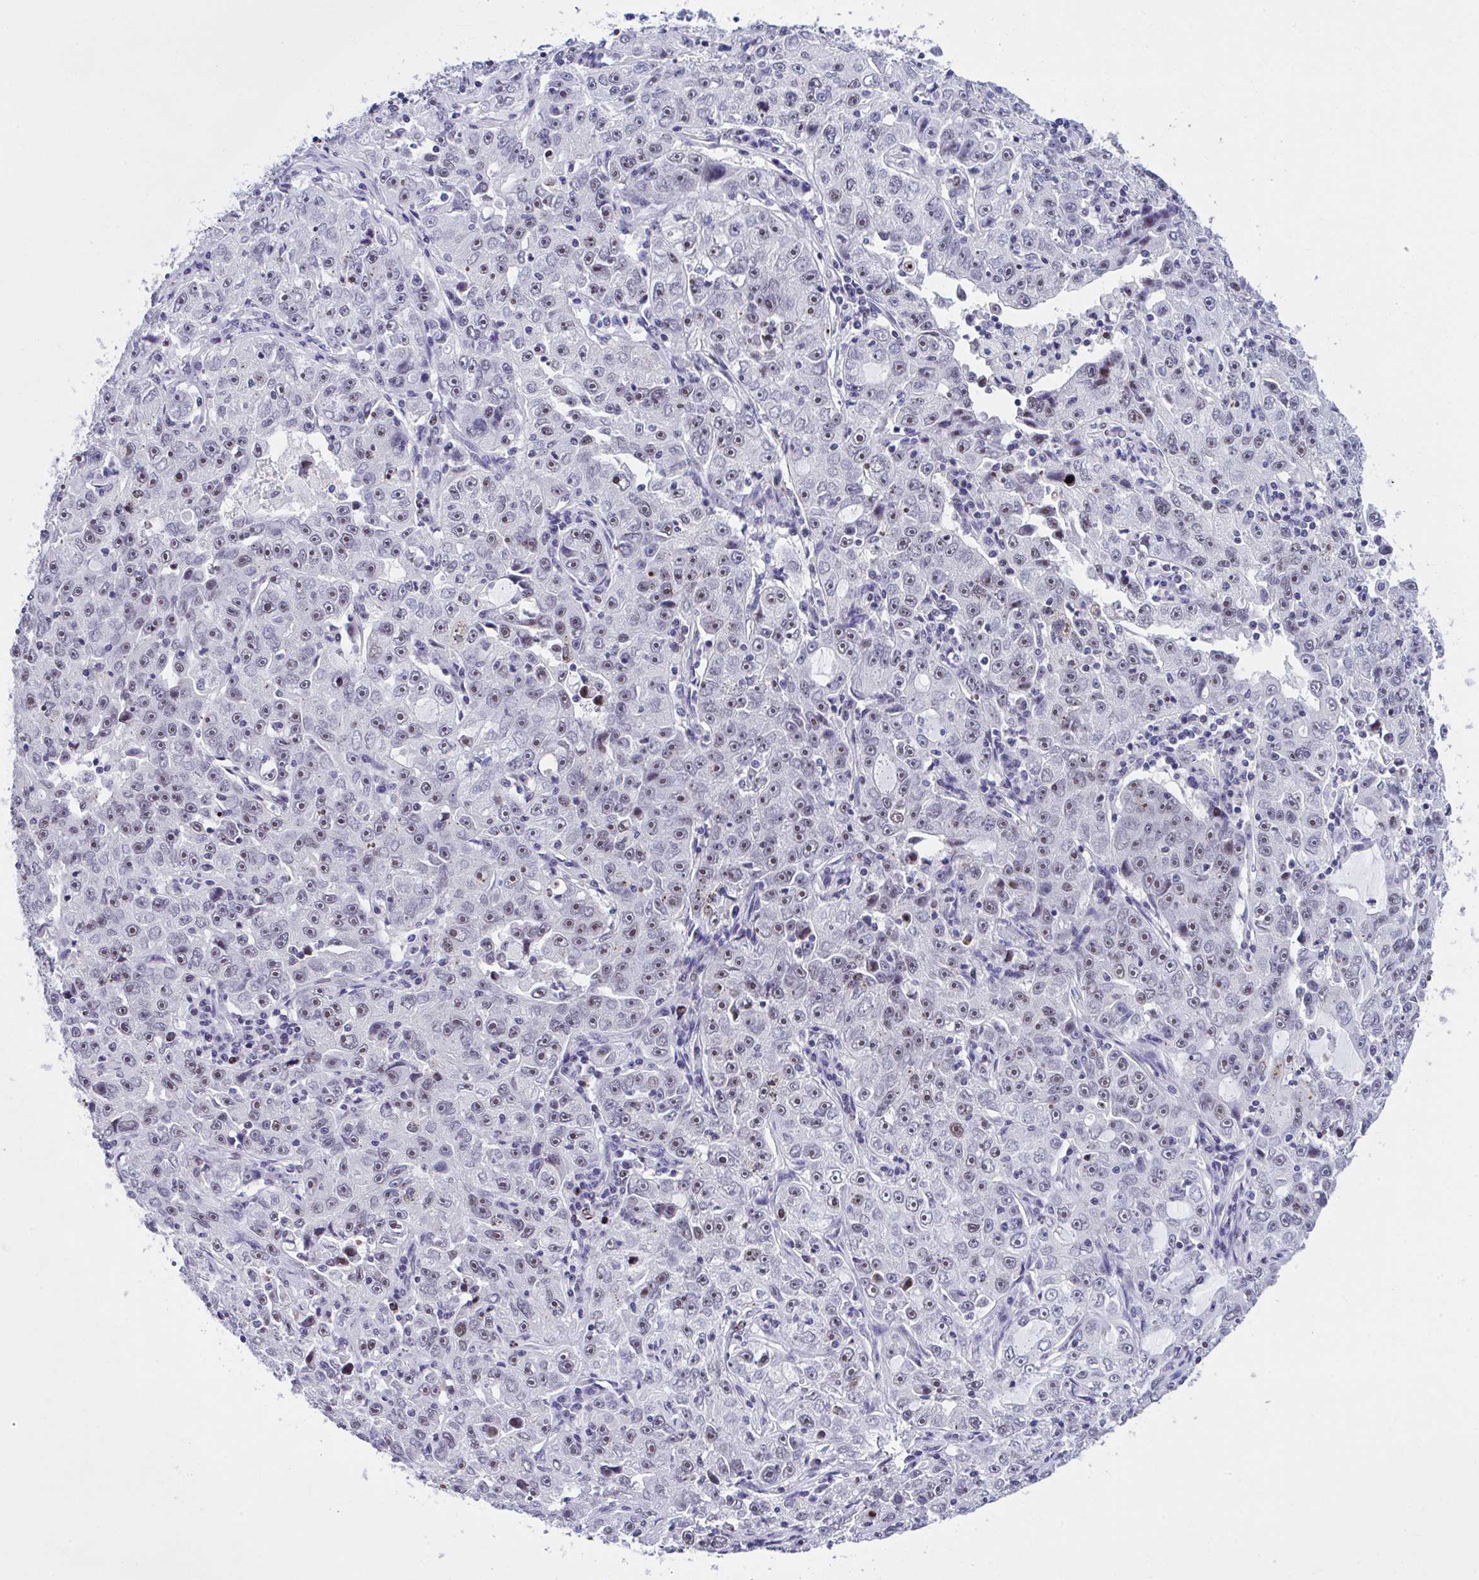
{"staining": {"intensity": "strong", "quantity": "25%-75%", "location": "nuclear"}, "tissue": "lung cancer", "cell_type": "Tumor cells", "image_type": "cancer", "snomed": [{"axis": "morphology", "description": "Normal morphology"}, {"axis": "morphology", "description": "Adenocarcinoma, NOS"}, {"axis": "topography", "description": "Lymph node"}, {"axis": "topography", "description": "Lung"}], "caption": "Approximately 25%-75% of tumor cells in human adenocarcinoma (lung) exhibit strong nuclear protein positivity as visualized by brown immunohistochemical staining.", "gene": "CEP72", "patient": {"sex": "female", "age": 57}}